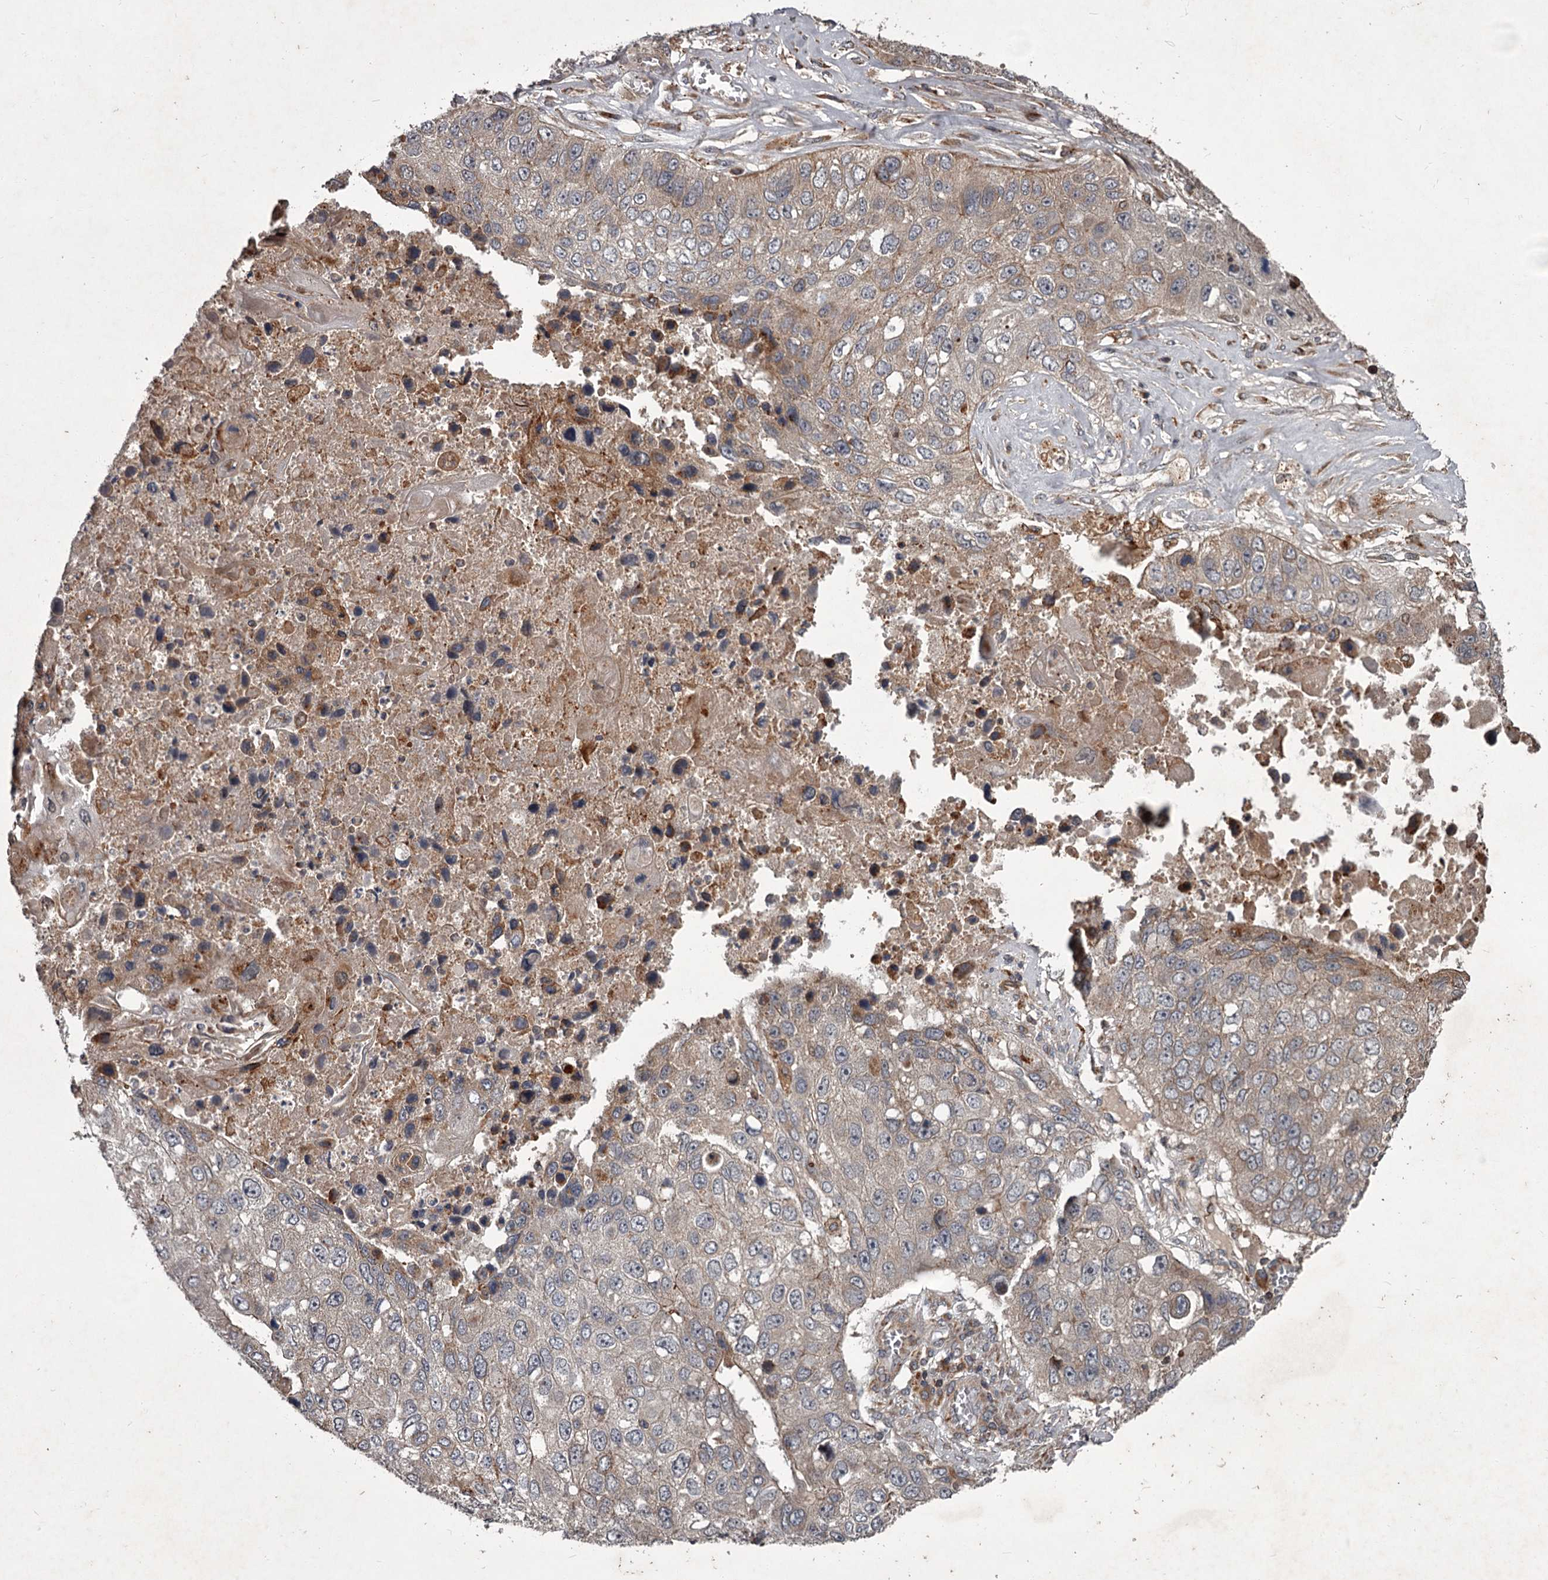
{"staining": {"intensity": "weak", "quantity": "<25%", "location": "cytoplasmic/membranous"}, "tissue": "lung cancer", "cell_type": "Tumor cells", "image_type": "cancer", "snomed": [{"axis": "morphology", "description": "Squamous cell carcinoma, NOS"}, {"axis": "topography", "description": "Lung"}], "caption": "High magnification brightfield microscopy of lung squamous cell carcinoma stained with DAB (brown) and counterstained with hematoxylin (blue): tumor cells show no significant expression.", "gene": "UNC93B1", "patient": {"sex": "male", "age": 61}}